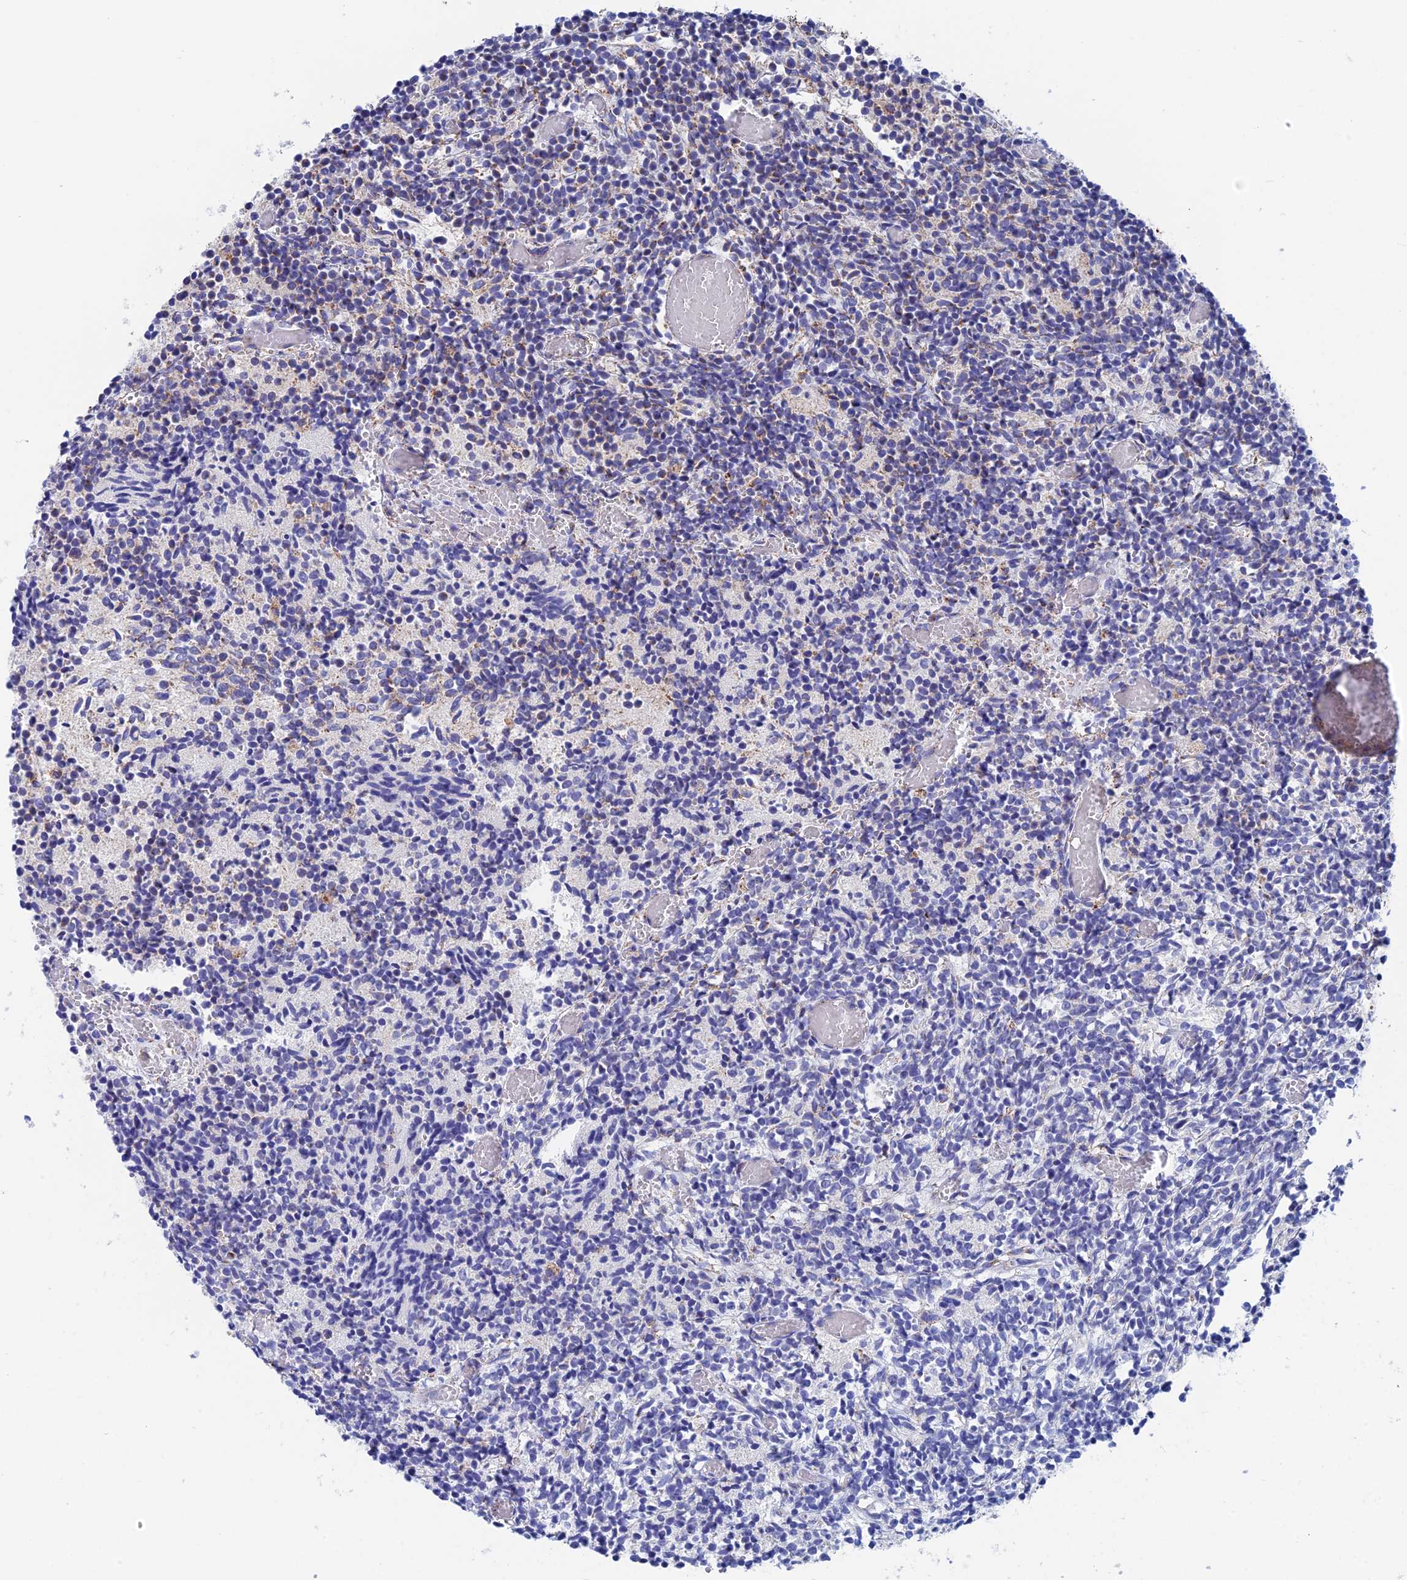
{"staining": {"intensity": "moderate", "quantity": "<25%", "location": "cytoplasmic/membranous"}, "tissue": "glioma", "cell_type": "Tumor cells", "image_type": "cancer", "snomed": [{"axis": "morphology", "description": "Glioma, malignant, Low grade"}, {"axis": "topography", "description": "Brain"}], "caption": "A brown stain highlights moderate cytoplasmic/membranous positivity of a protein in human malignant glioma (low-grade) tumor cells.", "gene": "WDR83", "patient": {"sex": "female", "age": 1}}